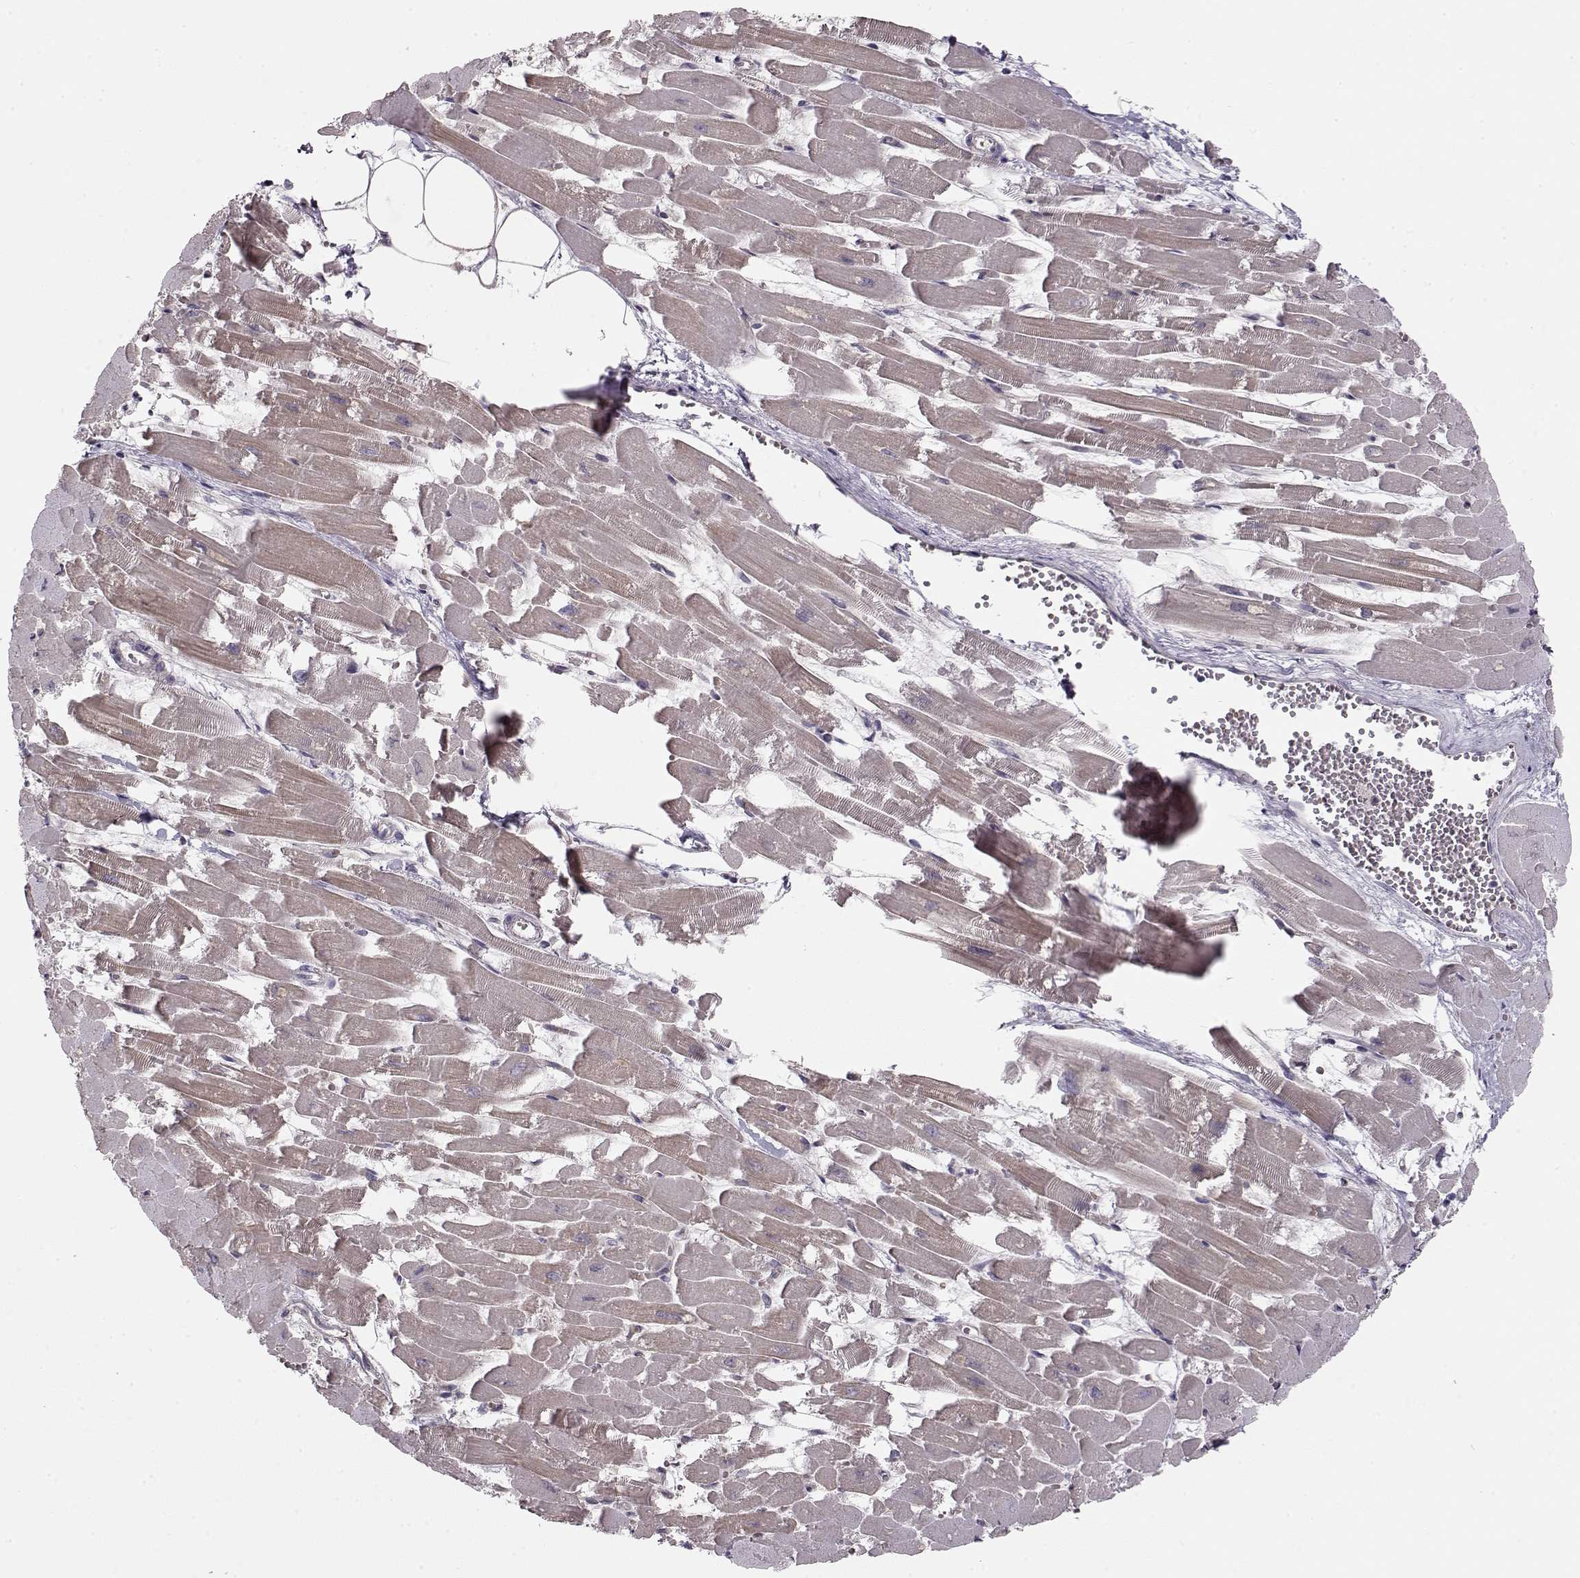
{"staining": {"intensity": "weak", "quantity": "<25%", "location": "cytoplasmic/membranous"}, "tissue": "heart muscle", "cell_type": "Cardiomyocytes", "image_type": "normal", "snomed": [{"axis": "morphology", "description": "Normal tissue, NOS"}, {"axis": "topography", "description": "Heart"}], "caption": "Image shows no protein positivity in cardiomyocytes of unremarkable heart muscle.", "gene": "PCP4", "patient": {"sex": "female", "age": 52}}